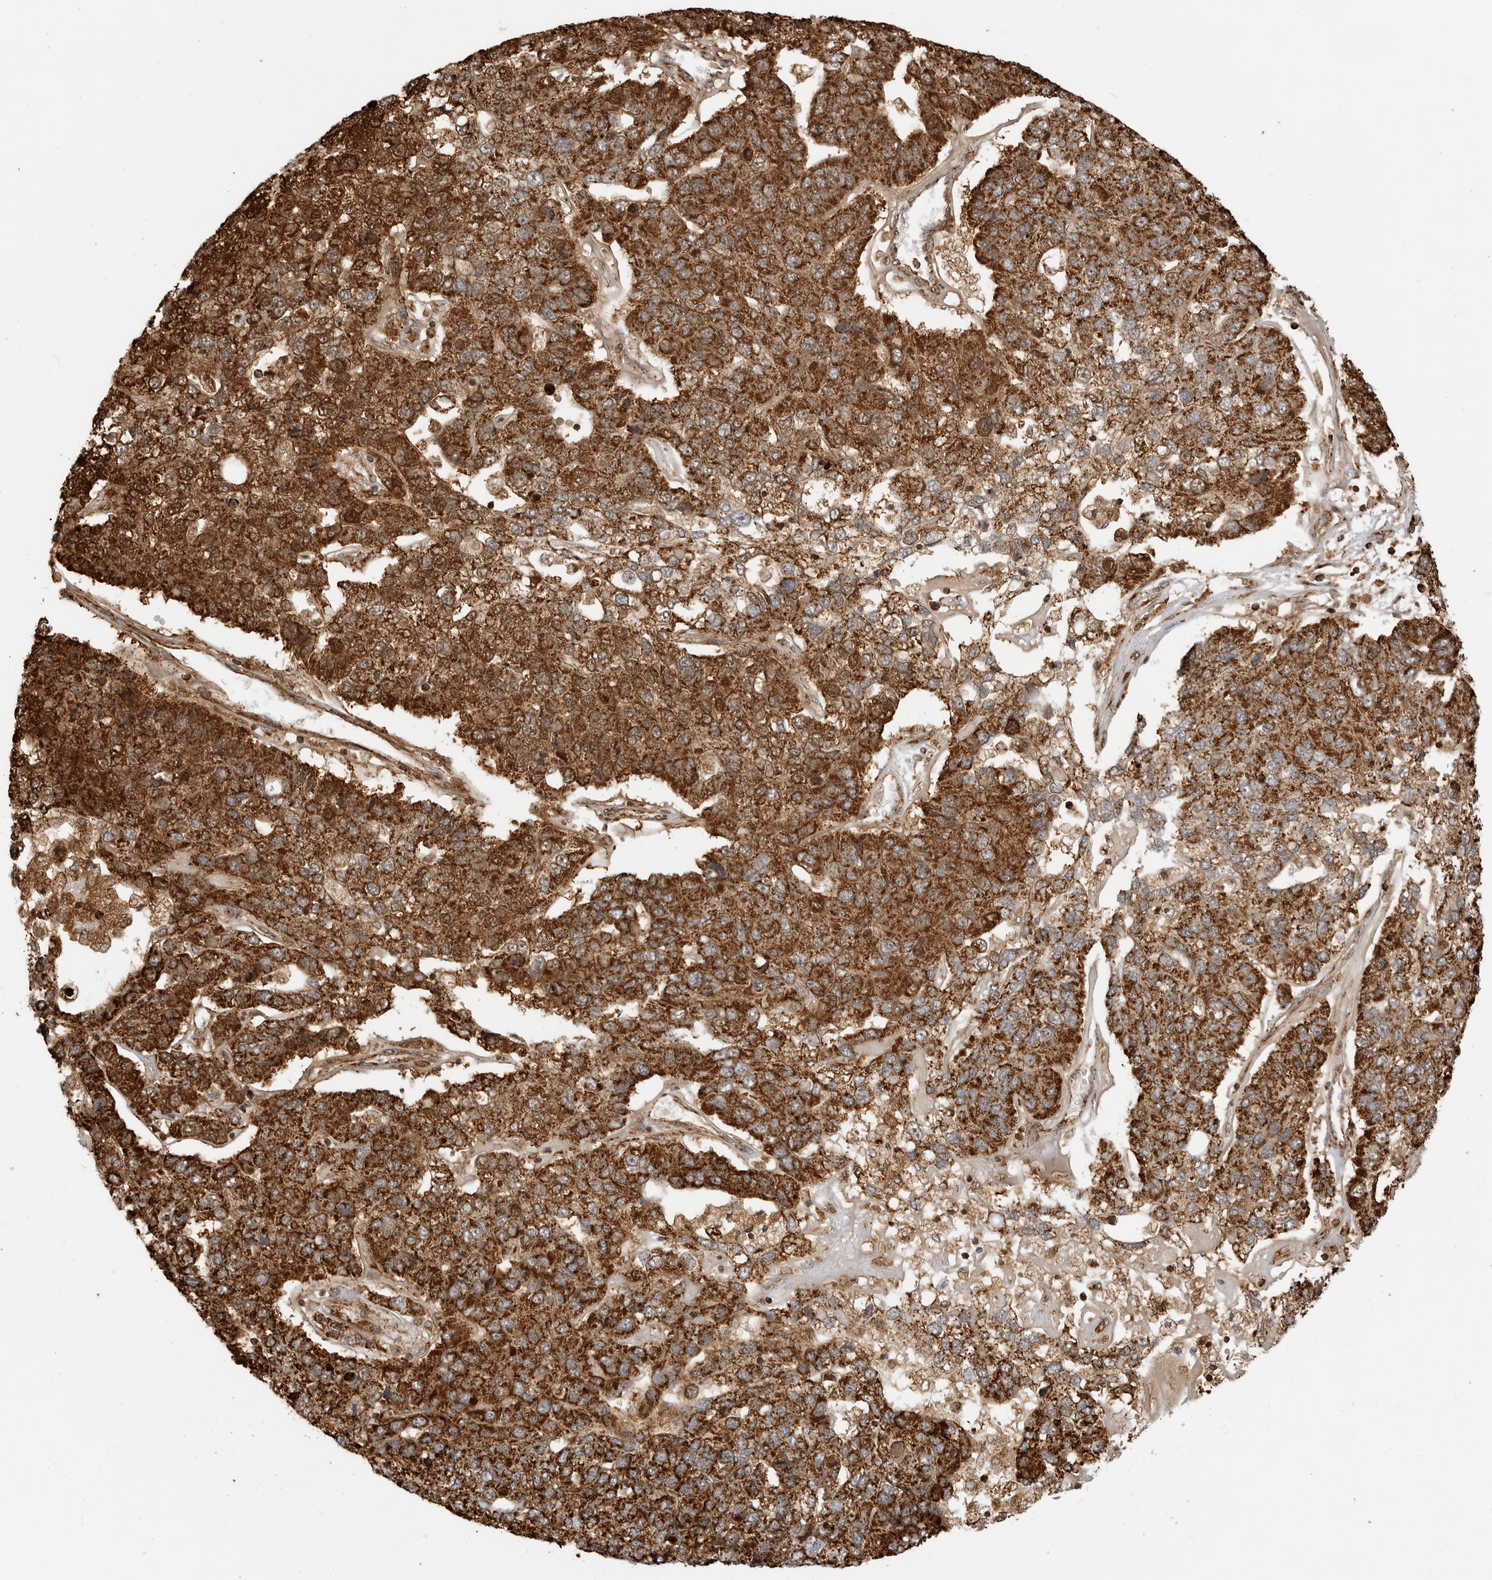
{"staining": {"intensity": "strong", "quantity": ">75%", "location": "cytoplasmic/membranous,nuclear"}, "tissue": "pancreatic cancer", "cell_type": "Tumor cells", "image_type": "cancer", "snomed": [{"axis": "morphology", "description": "Adenocarcinoma, NOS"}, {"axis": "topography", "description": "Pancreas"}], "caption": "This is an image of immunohistochemistry staining of pancreatic cancer, which shows strong expression in the cytoplasmic/membranous and nuclear of tumor cells.", "gene": "BMP2K", "patient": {"sex": "female", "age": 61}}